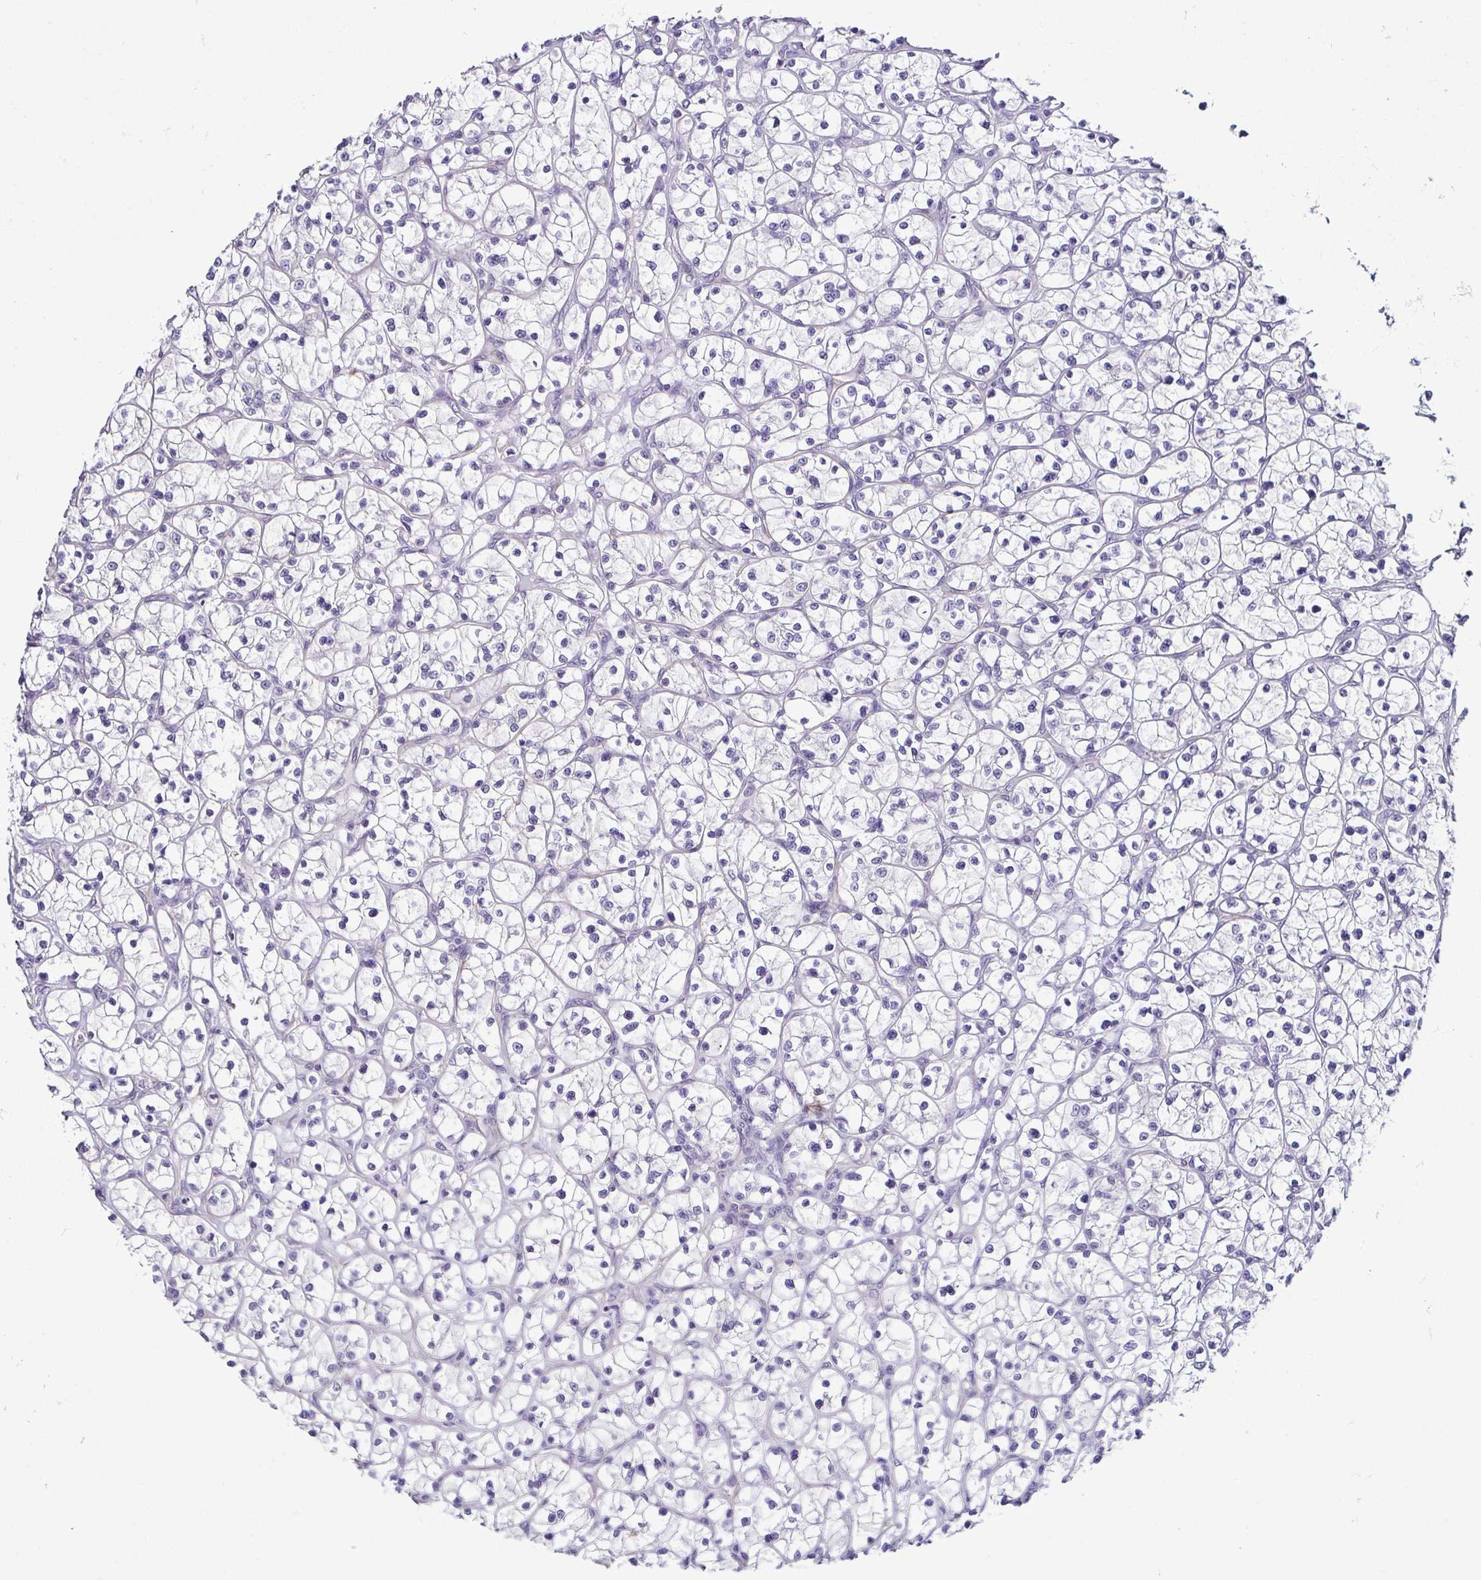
{"staining": {"intensity": "negative", "quantity": "none", "location": "none"}, "tissue": "renal cancer", "cell_type": "Tumor cells", "image_type": "cancer", "snomed": [{"axis": "morphology", "description": "Adenocarcinoma, NOS"}, {"axis": "topography", "description": "Kidney"}], "caption": "Immunohistochemical staining of human renal cancer (adenocarcinoma) reveals no significant staining in tumor cells.", "gene": "CASP14", "patient": {"sex": "female", "age": 64}}